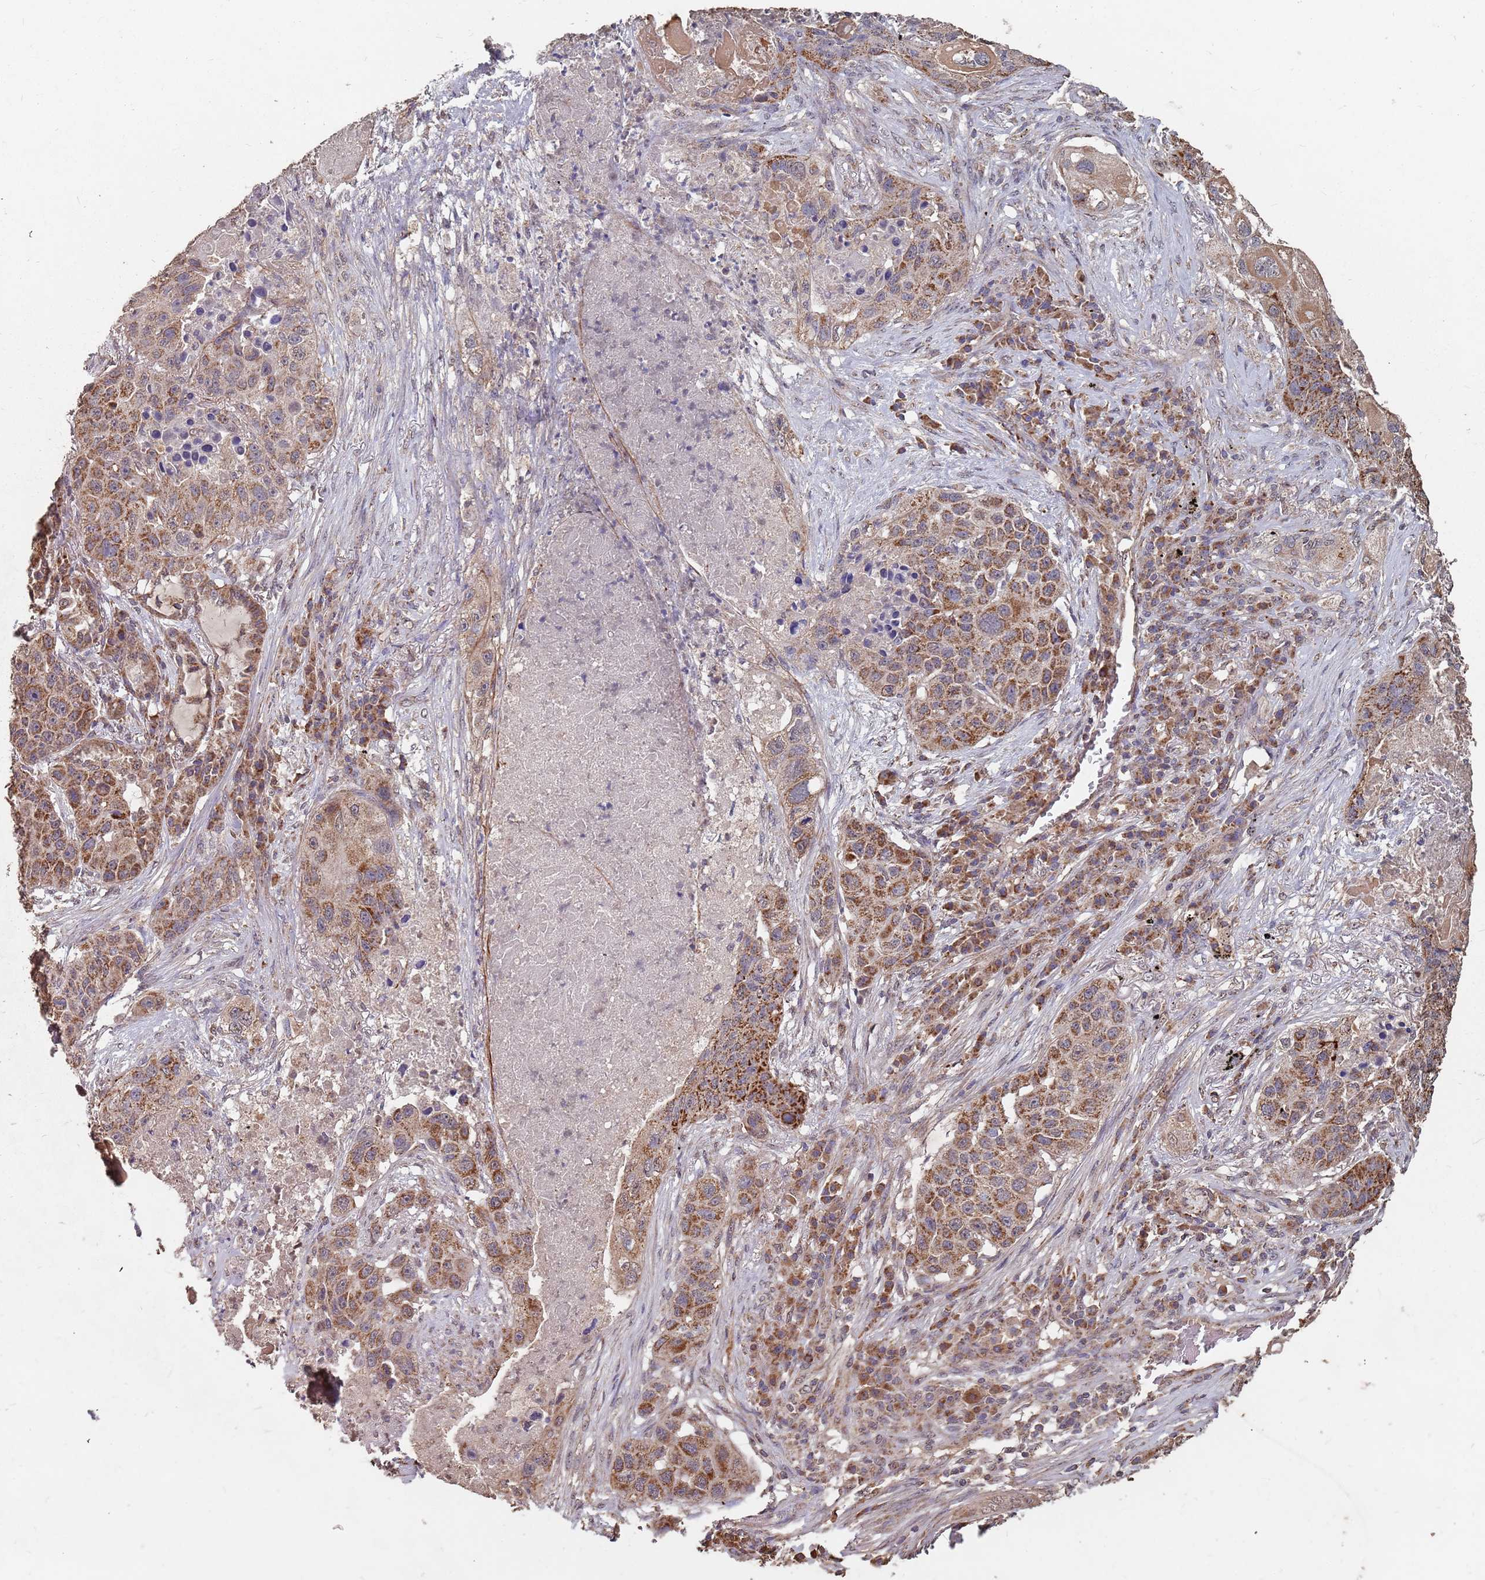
{"staining": {"intensity": "strong", "quantity": ">75%", "location": "cytoplasmic/membranous"}, "tissue": "lung cancer", "cell_type": "Tumor cells", "image_type": "cancer", "snomed": [{"axis": "morphology", "description": "Squamous cell carcinoma, NOS"}, {"axis": "topography", "description": "Lung"}], "caption": "This histopathology image reveals lung cancer (squamous cell carcinoma) stained with IHC to label a protein in brown. The cytoplasmic/membranous of tumor cells show strong positivity for the protein. Nuclei are counter-stained blue.", "gene": "PRORP", "patient": {"sex": "female", "age": 63}}